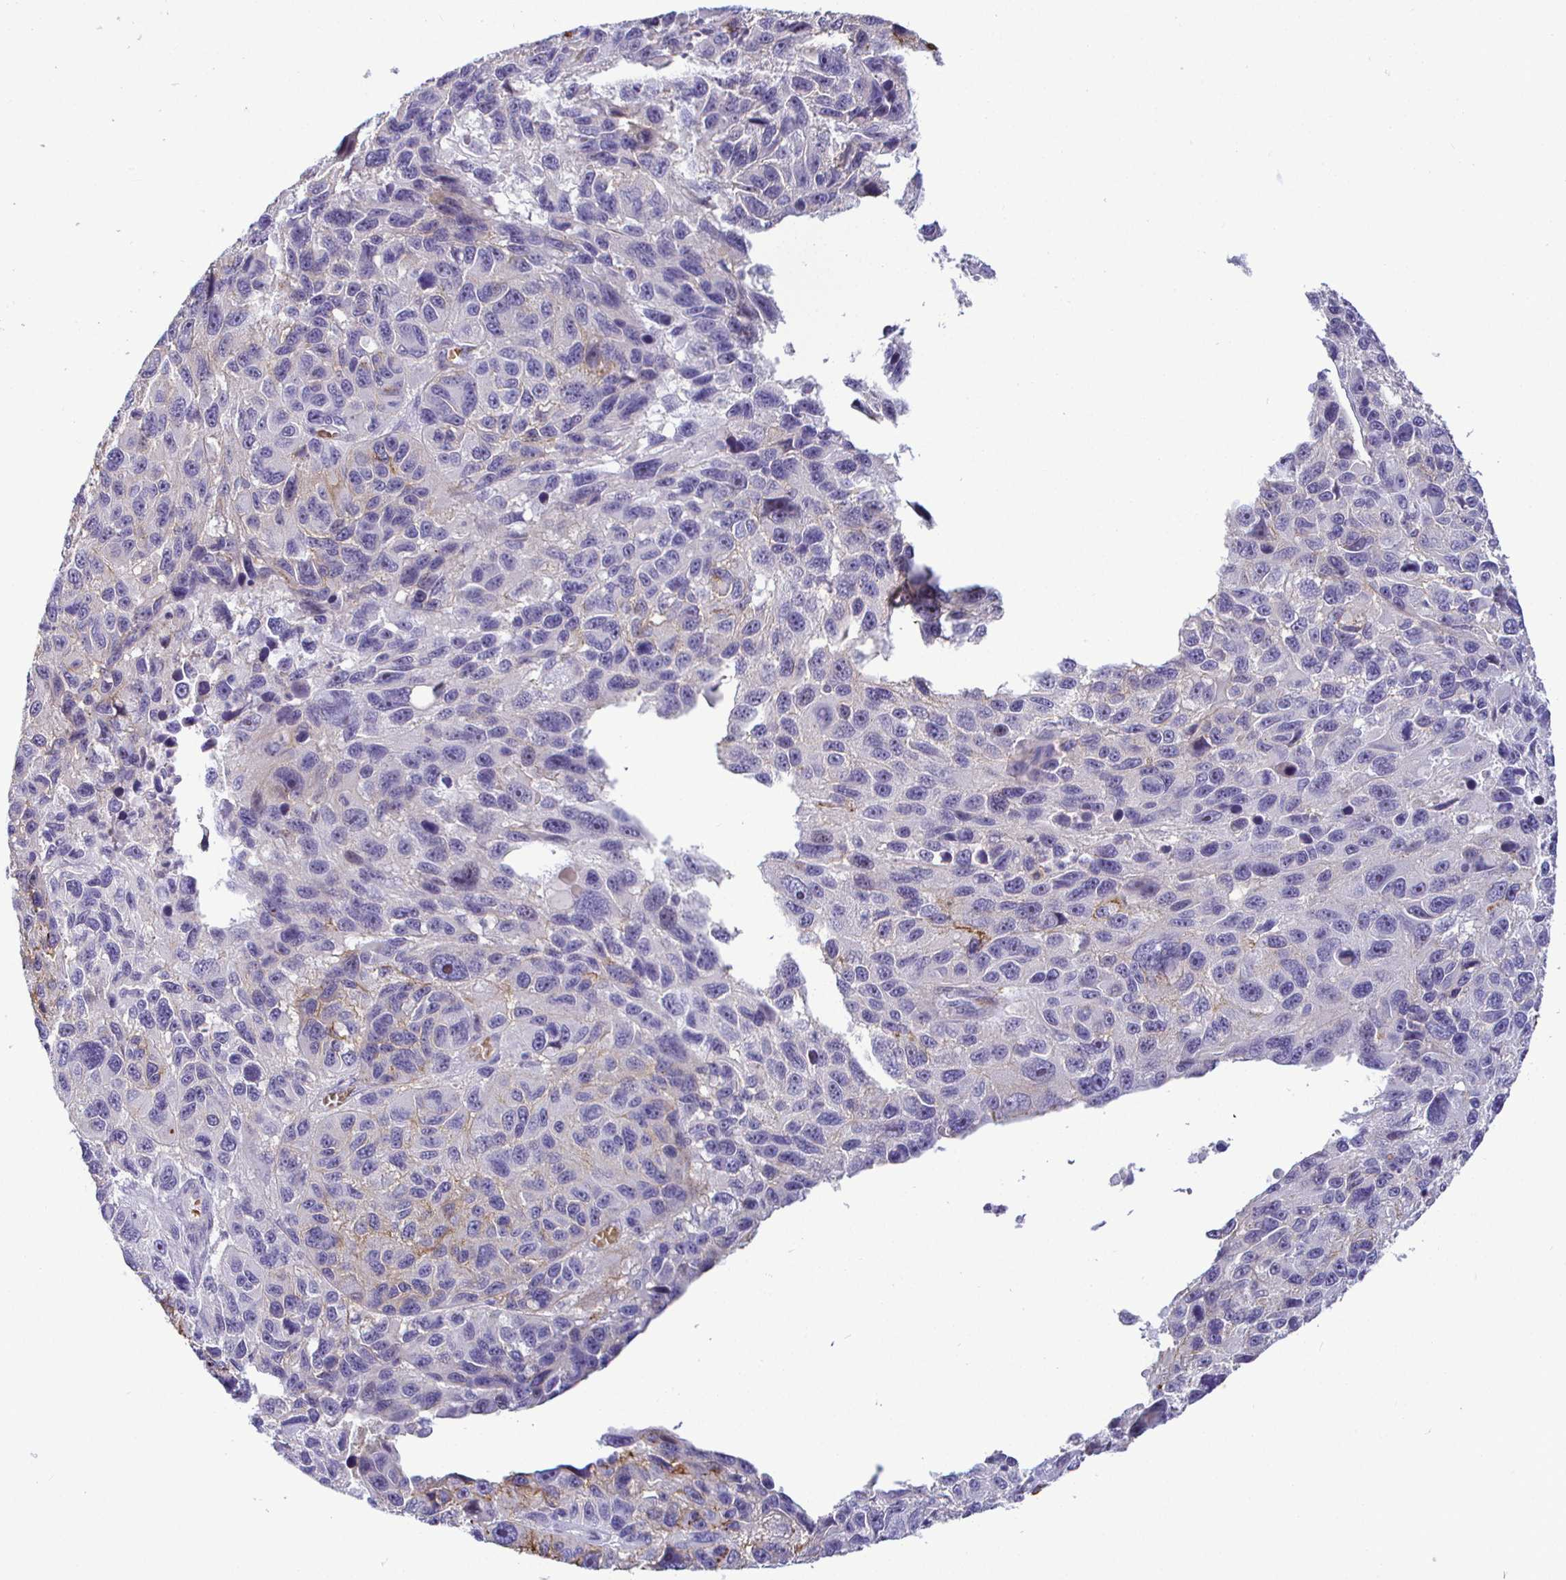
{"staining": {"intensity": "negative", "quantity": "none", "location": "none"}, "tissue": "melanoma", "cell_type": "Tumor cells", "image_type": "cancer", "snomed": [{"axis": "morphology", "description": "Malignant melanoma, NOS"}, {"axis": "topography", "description": "Skin"}], "caption": "Tumor cells are negative for brown protein staining in malignant melanoma.", "gene": "SIRPA", "patient": {"sex": "male", "age": 53}}